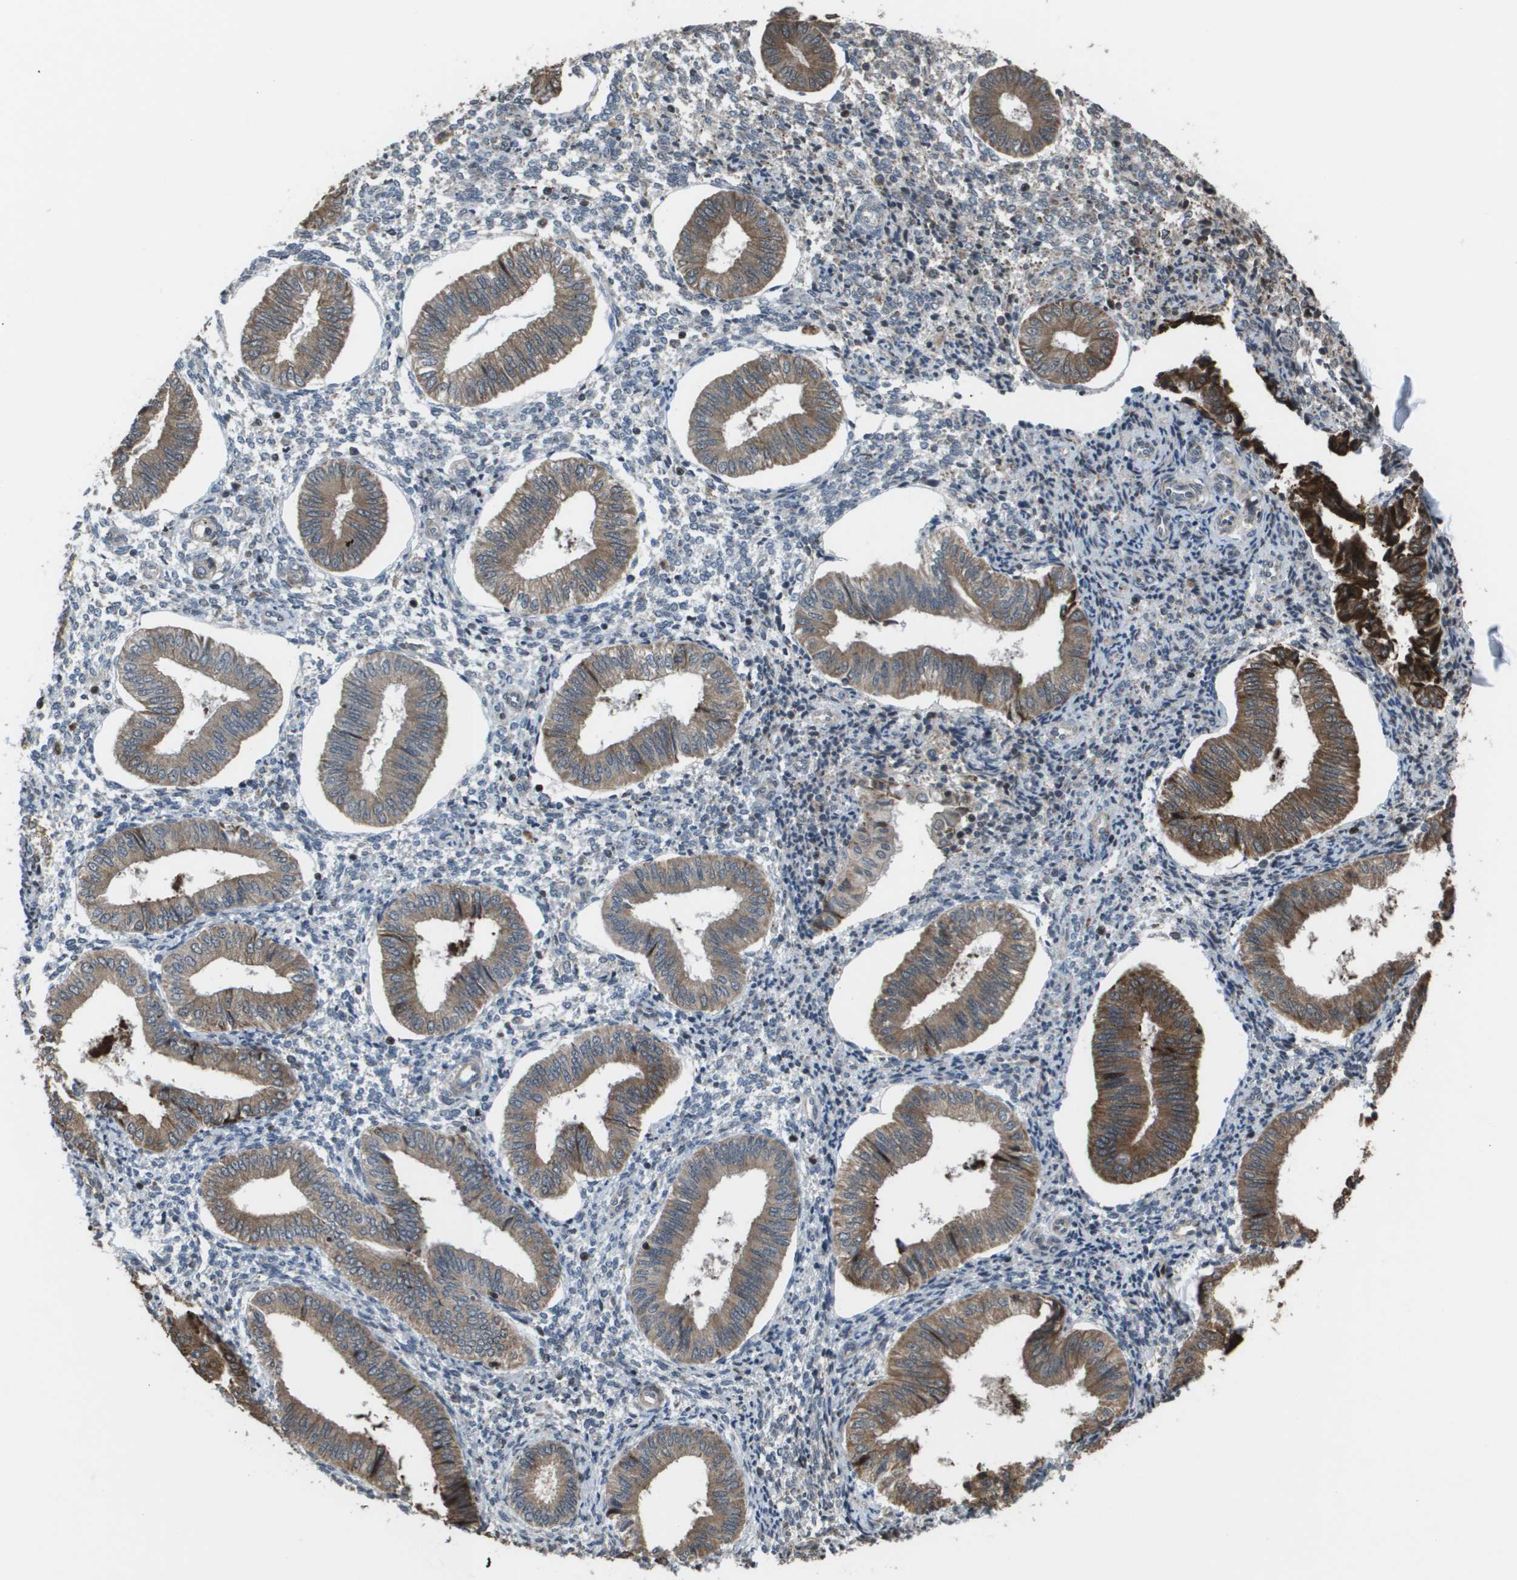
{"staining": {"intensity": "negative", "quantity": "none", "location": "none"}, "tissue": "endometrium", "cell_type": "Cells in endometrial stroma", "image_type": "normal", "snomed": [{"axis": "morphology", "description": "Normal tissue, NOS"}, {"axis": "topography", "description": "Endometrium"}], "caption": "IHC of unremarkable endometrium exhibits no positivity in cells in endometrial stroma. (DAB immunohistochemistry (IHC), high magnification).", "gene": "AXIN2", "patient": {"sex": "female", "age": 50}}